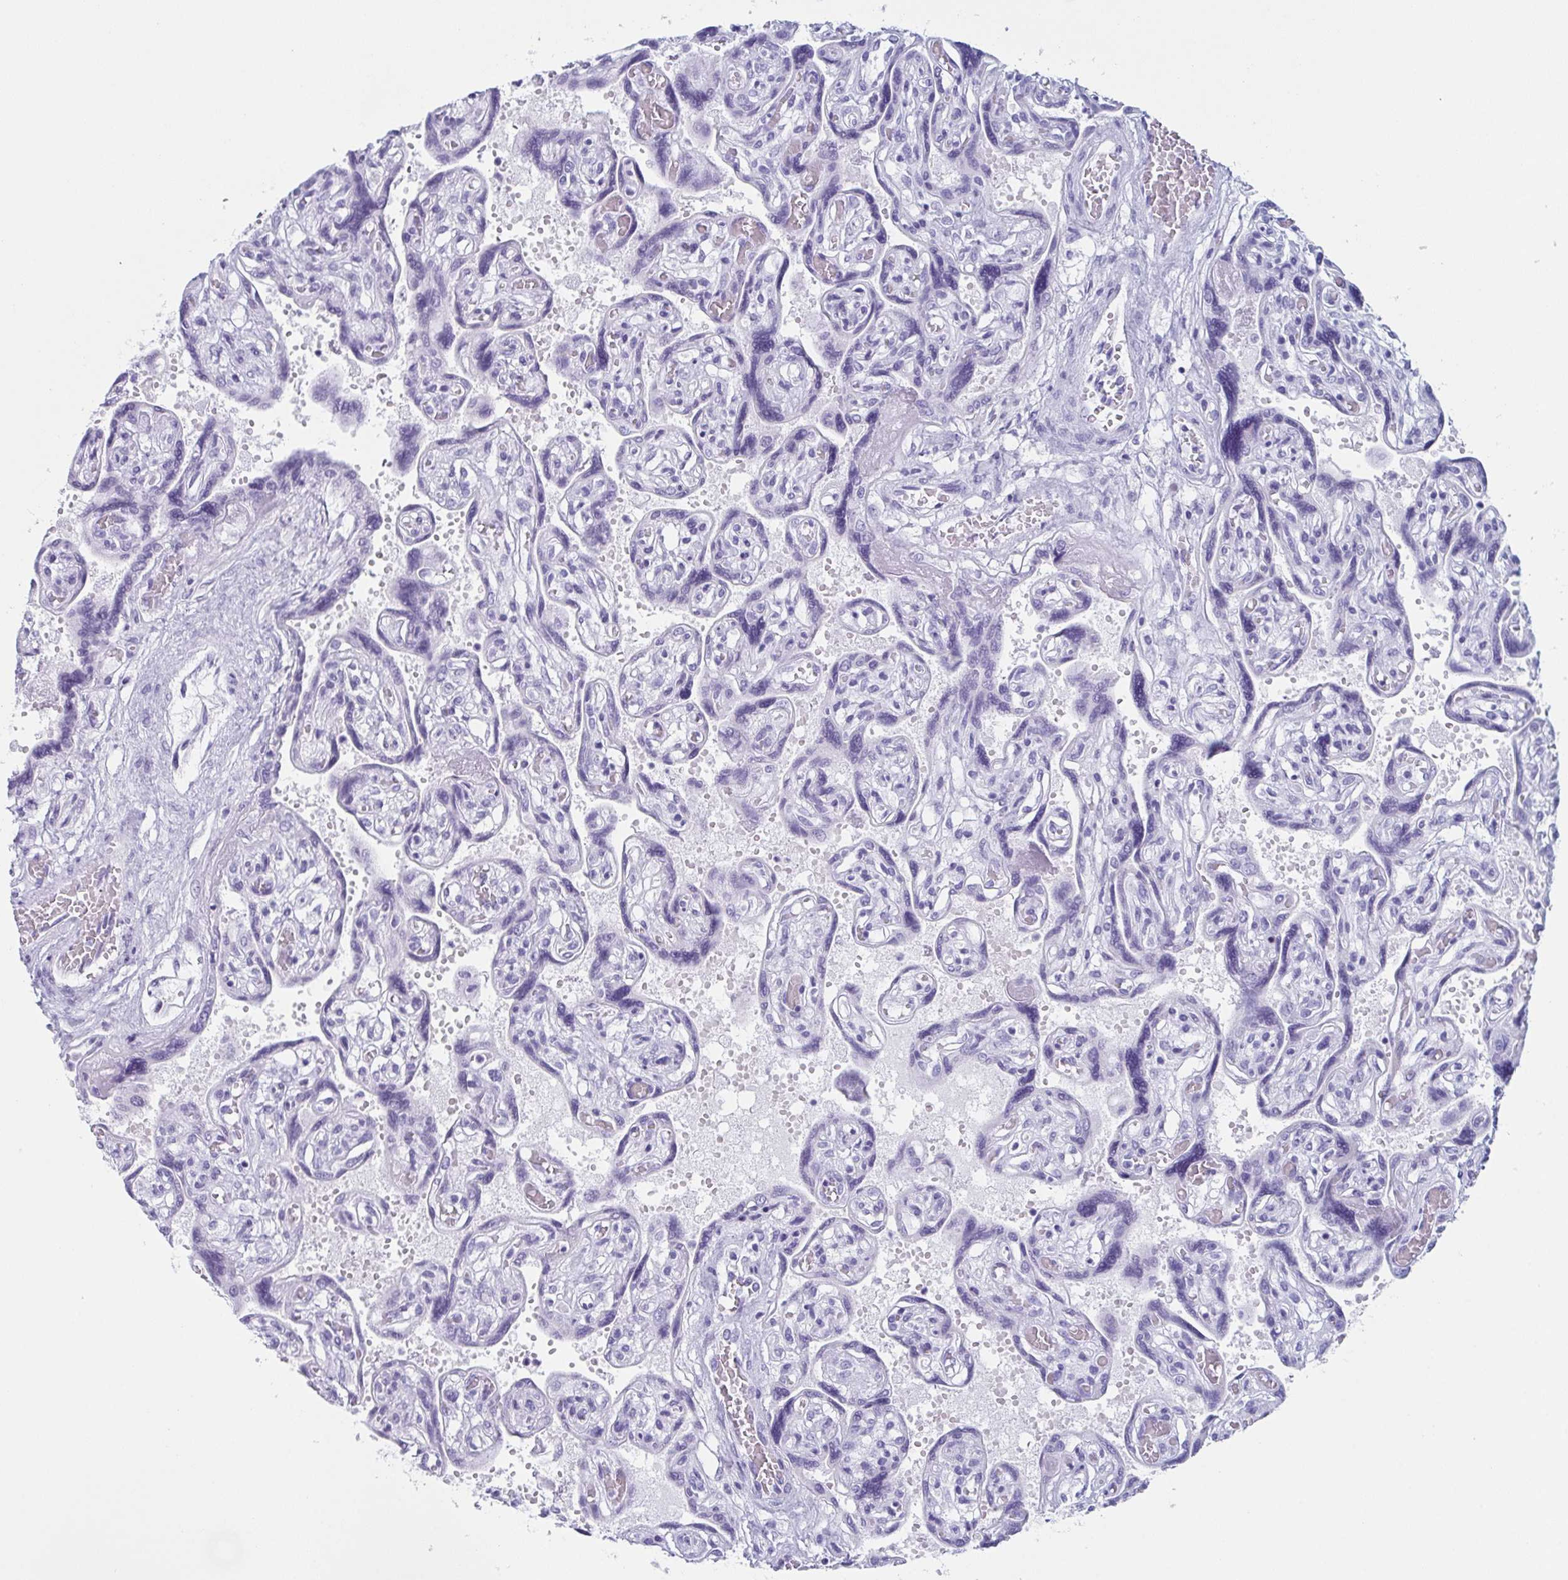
{"staining": {"intensity": "negative", "quantity": "none", "location": "none"}, "tissue": "placenta", "cell_type": "Decidual cells", "image_type": "normal", "snomed": [{"axis": "morphology", "description": "Normal tissue, NOS"}, {"axis": "topography", "description": "Placenta"}], "caption": "This is a photomicrograph of IHC staining of benign placenta, which shows no positivity in decidual cells.", "gene": "LYRM2", "patient": {"sex": "female", "age": 32}}